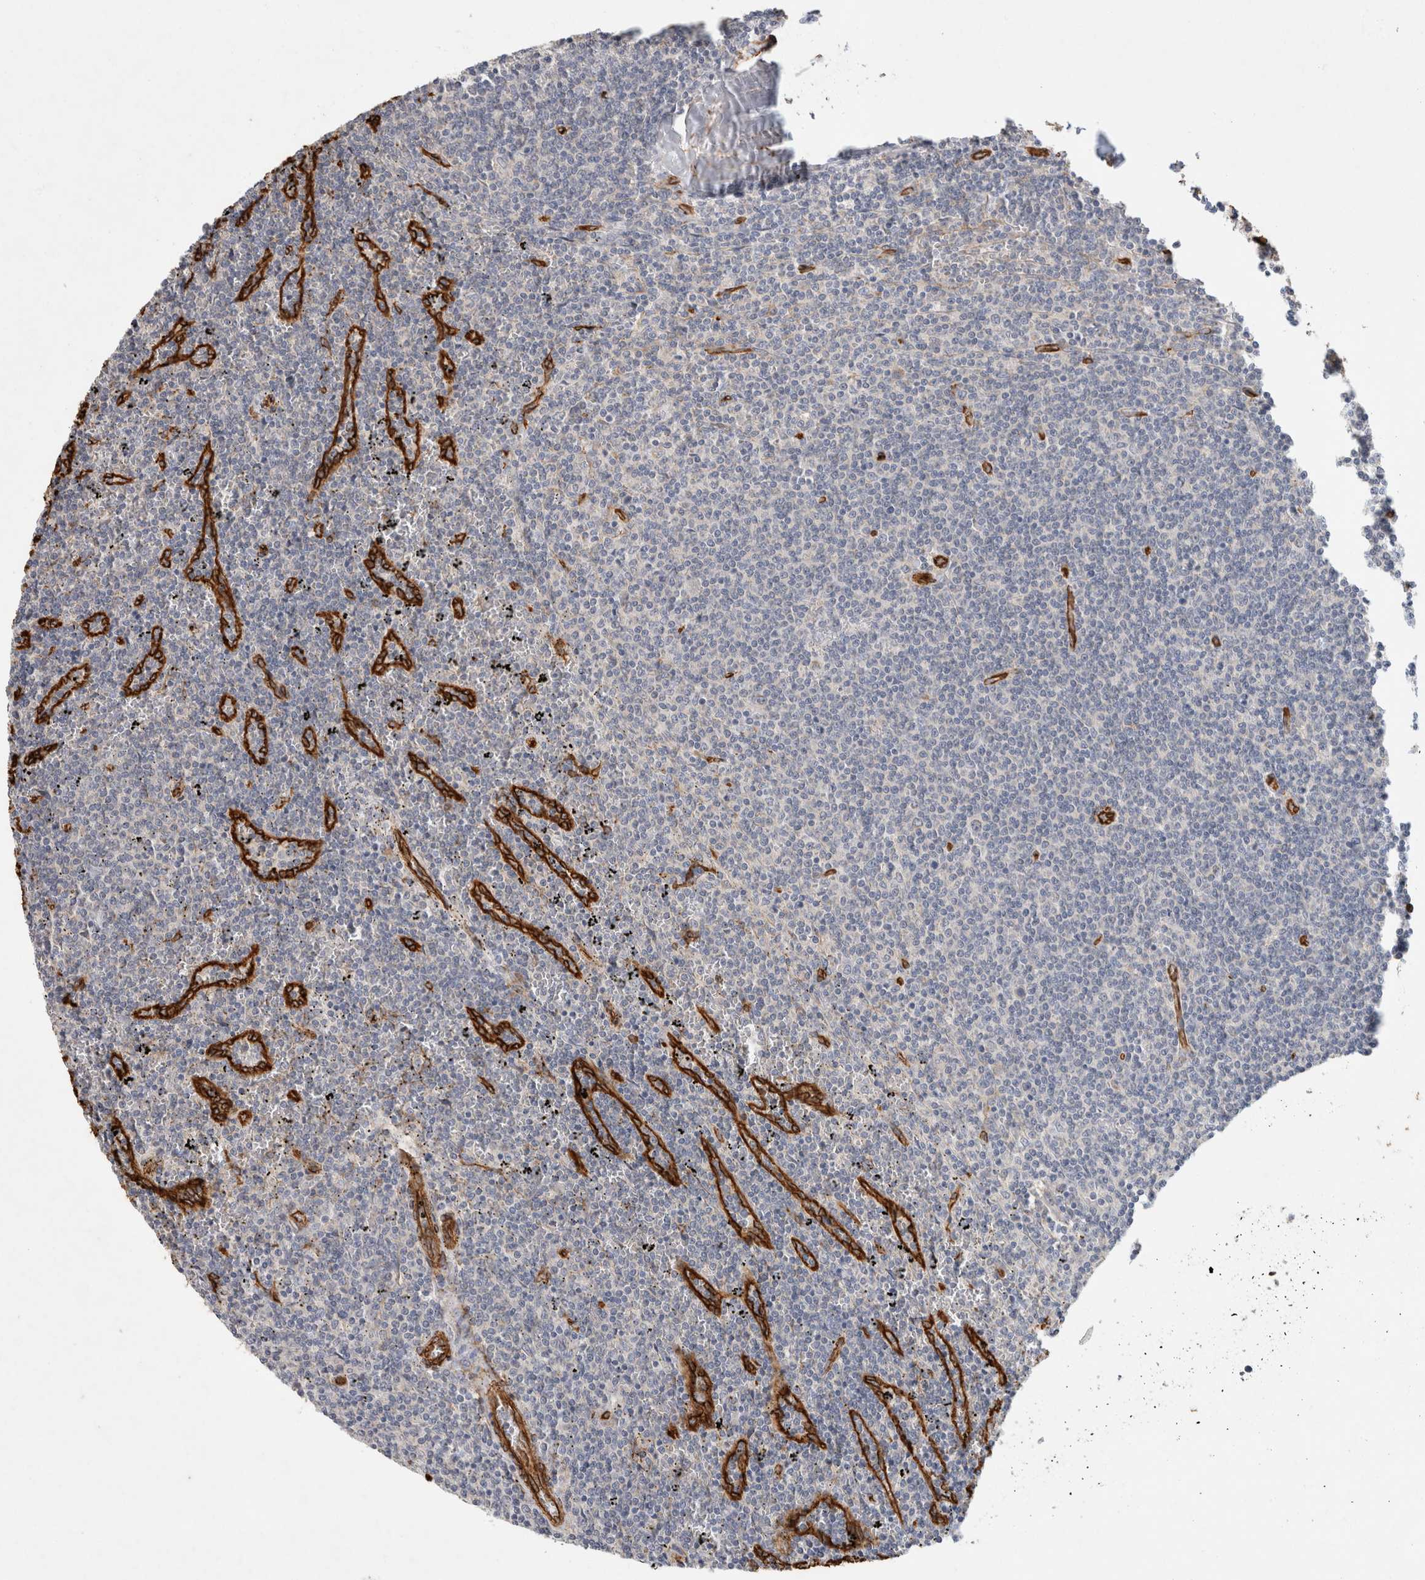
{"staining": {"intensity": "negative", "quantity": "none", "location": "none"}, "tissue": "lymphoma", "cell_type": "Tumor cells", "image_type": "cancer", "snomed": [{"axis": "morphology", "description": "Malignant lymphoma, non-Hodgkin's type, Low grade"}, {"axis": "topography", "description": "Spleen"}], "caption": "DAB immunohistochemical staining of low-grade malignant lymphoma, non-Hodgkin's type demonstrates no significant expression in tumor cells.", "gene": "JMJD4", "patient": {"sex": "female", "age": 50}}